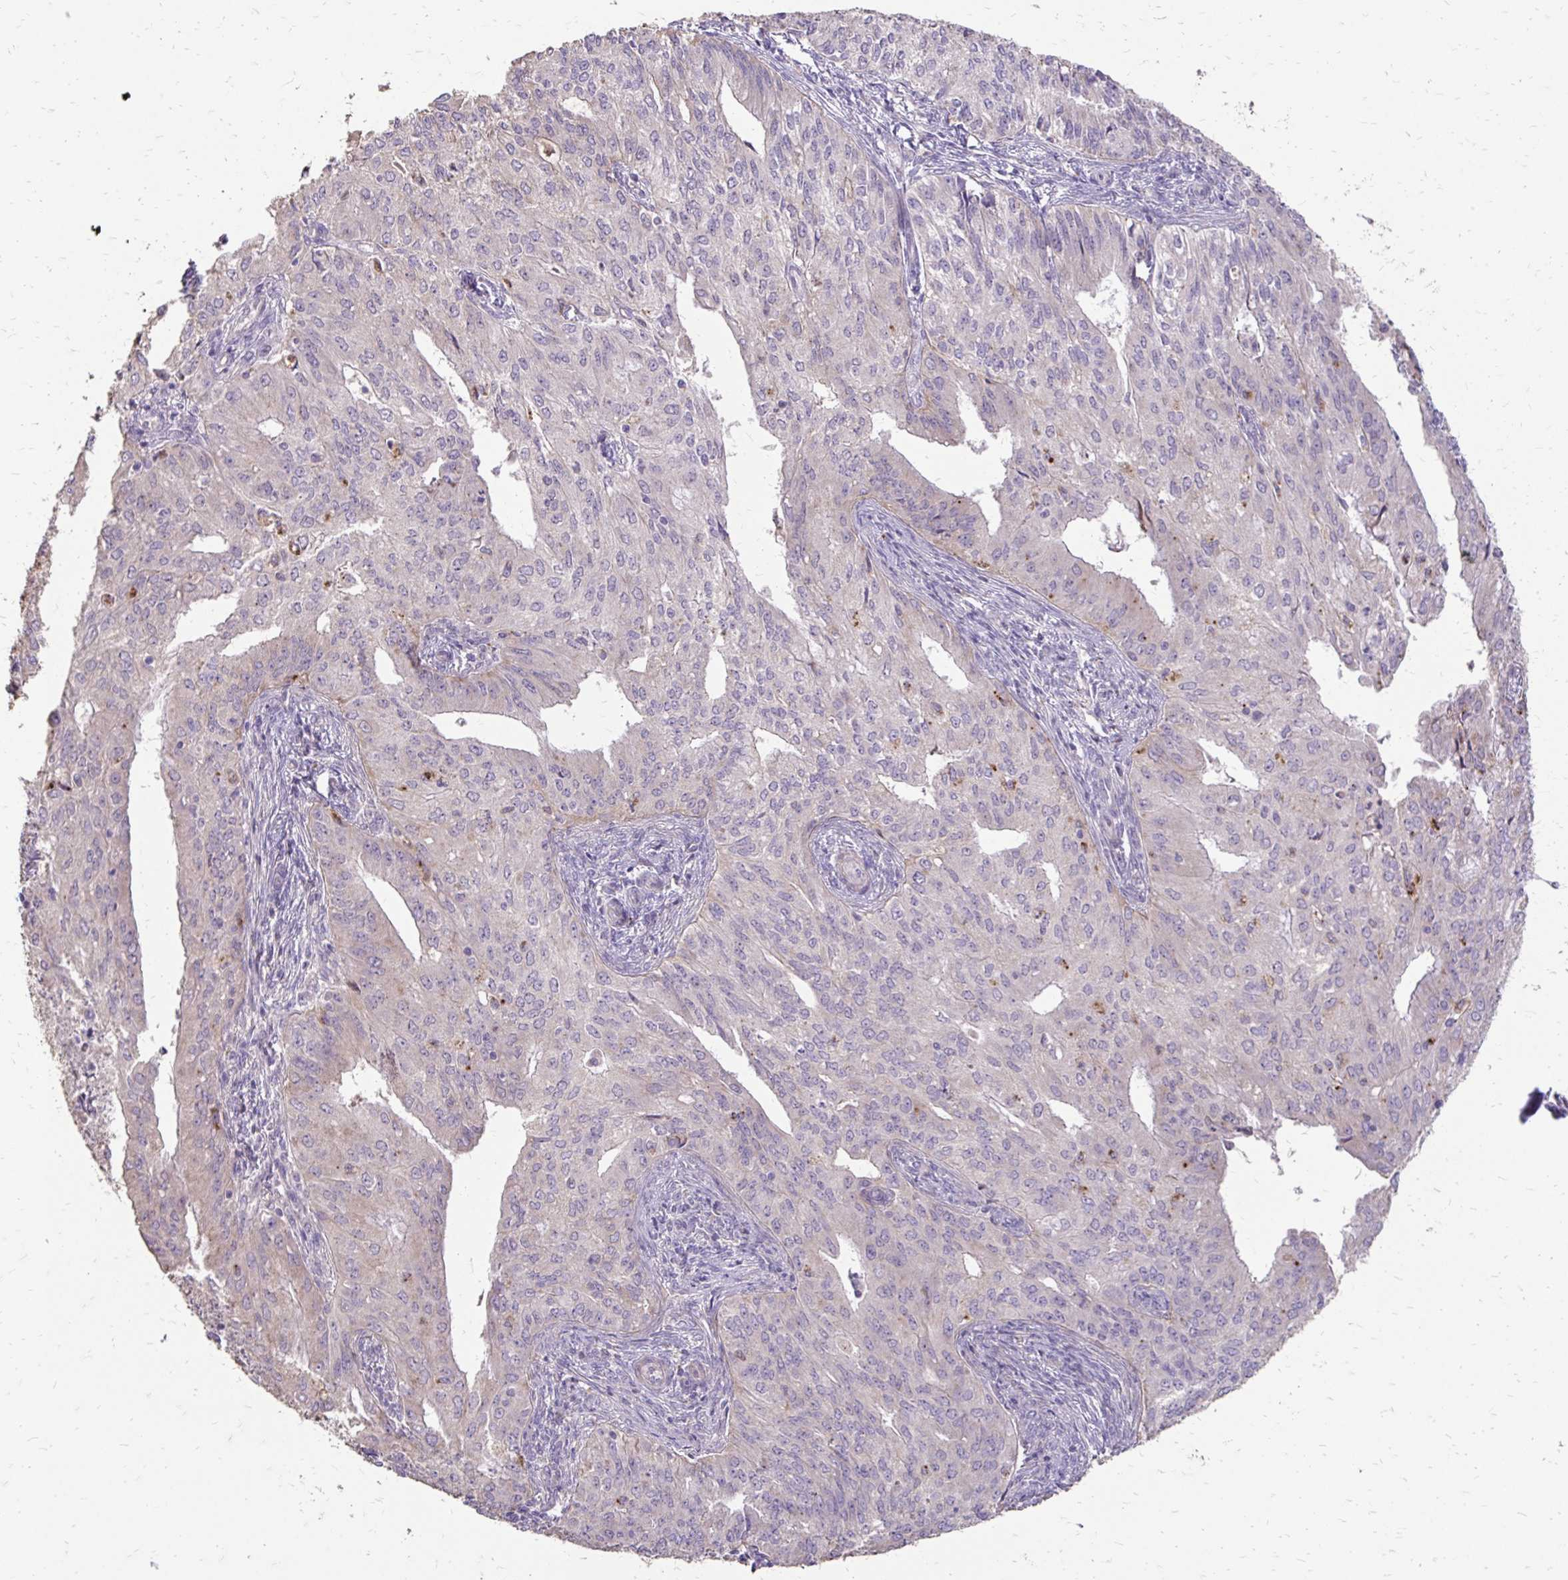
{"staining": {"intensity": "negative", "quantity": "none", "location": "none"}, "tissue": "endometrial cancer", "cell_type": "Tumor cells", "image_type": "cancer", "snomed": [{"axis": "morphology", "description": "Adenocarcinoma, NOS"}, {"axis": "topography", "description": "Endometrium"}], "caption": "Tumor cells are negative for protein expression in human endometrial adenocarcinoma.", "gene": "MYORG", "patient": {"sex": "female", "age": 50}}